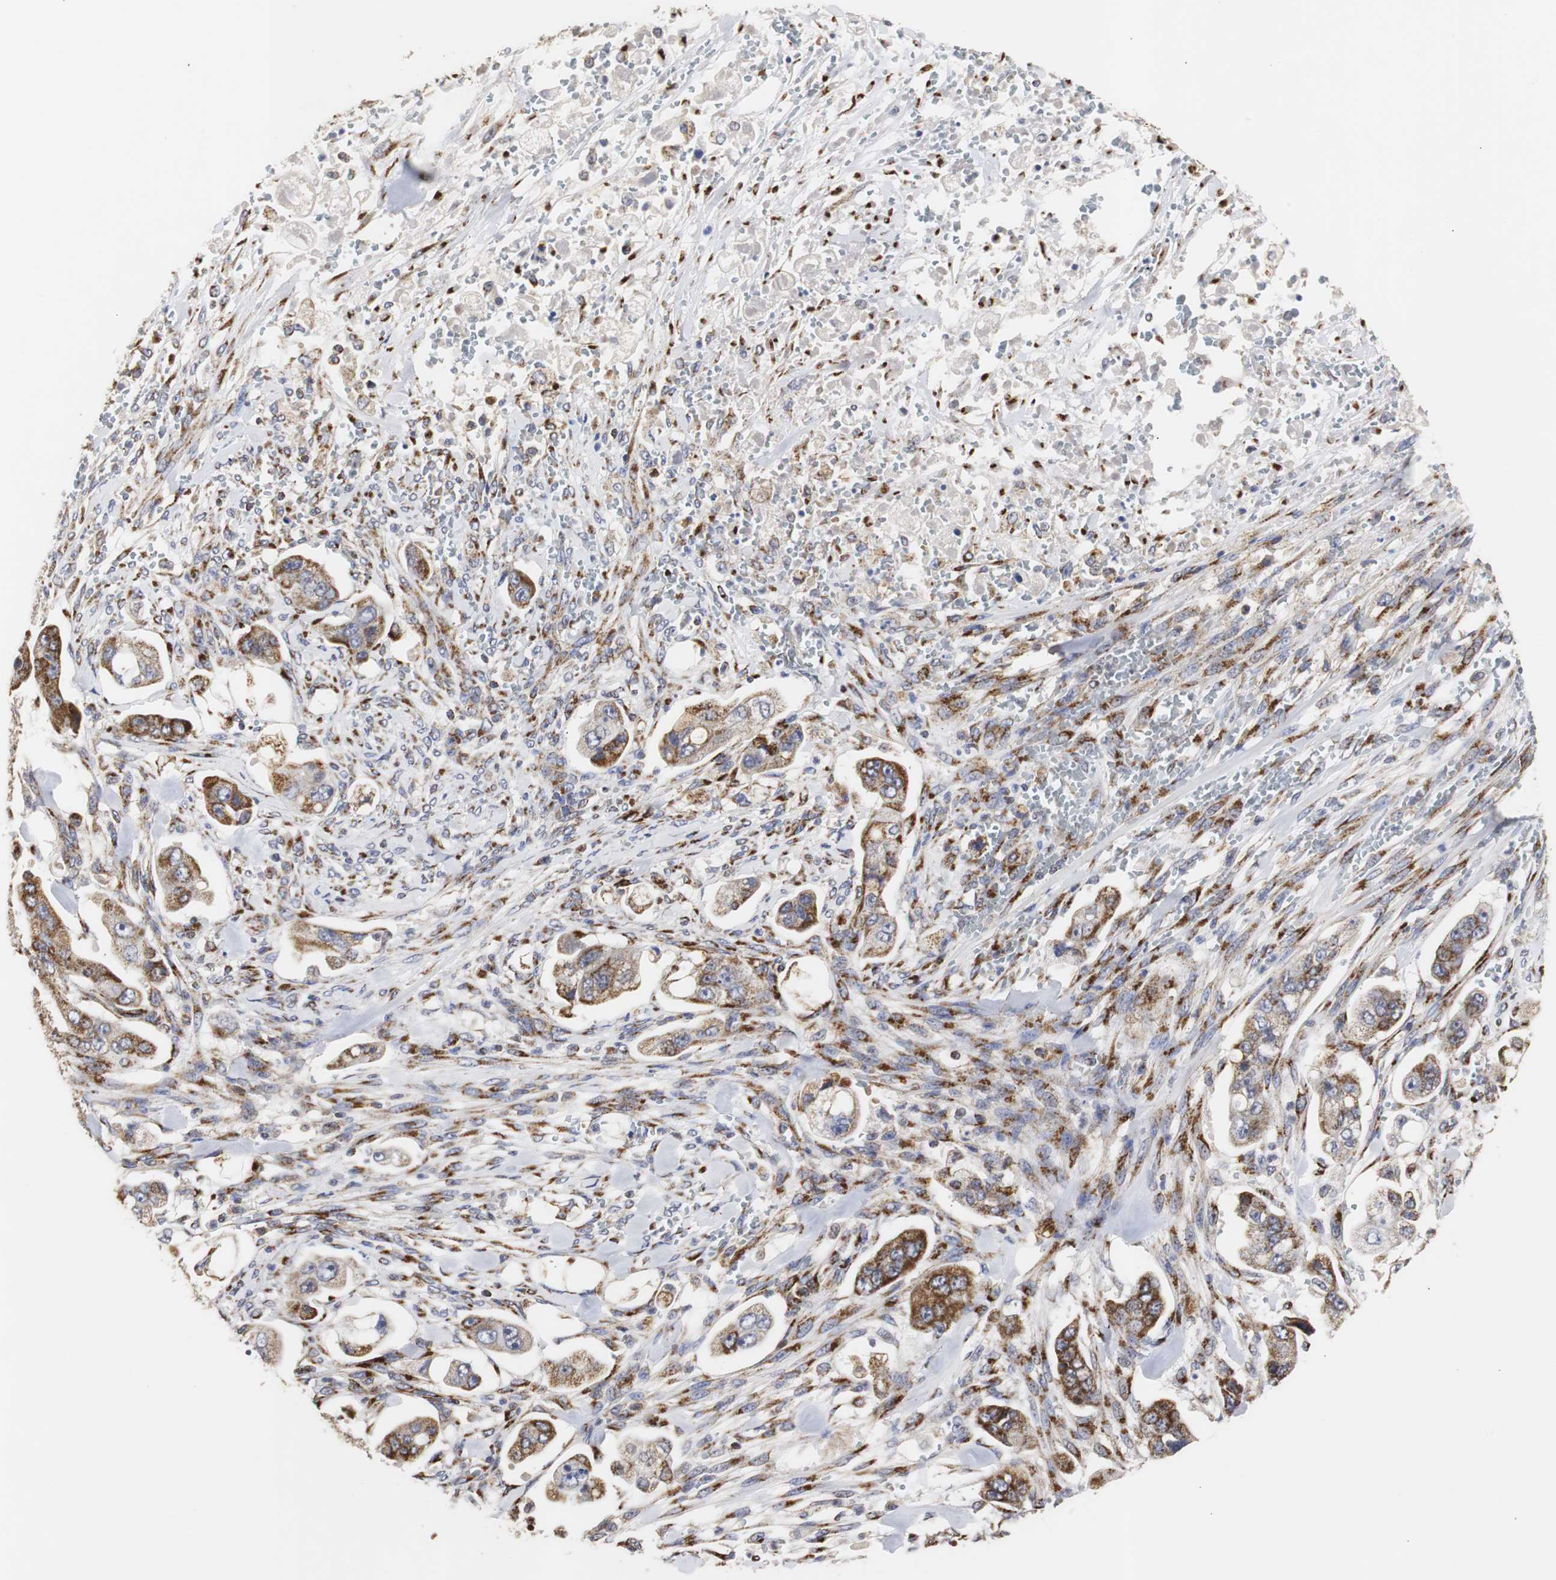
{"staining": {"intensity": "strong", "quantity": ">75%", "location": "cytoplasmic/membranous"}, "tissue": "stomach cancer", "cell_type": "Tumor cells", "image_type": "cancer", "snomed": [{"axis": "morphology", "description": "Adenocarcinoma, NOS"}, {"axis": "topography", "description": "Stomach"}], "caption": "IHC histopathology image of human stomach adenocarcinoma stained for a protein (brown), which displays high levels of strong cytoplasmic/membranous expression in approximately >75% of tumor cells.", "gene": "HSD17B10", "patient": {"sex": "male", "age": 62}}